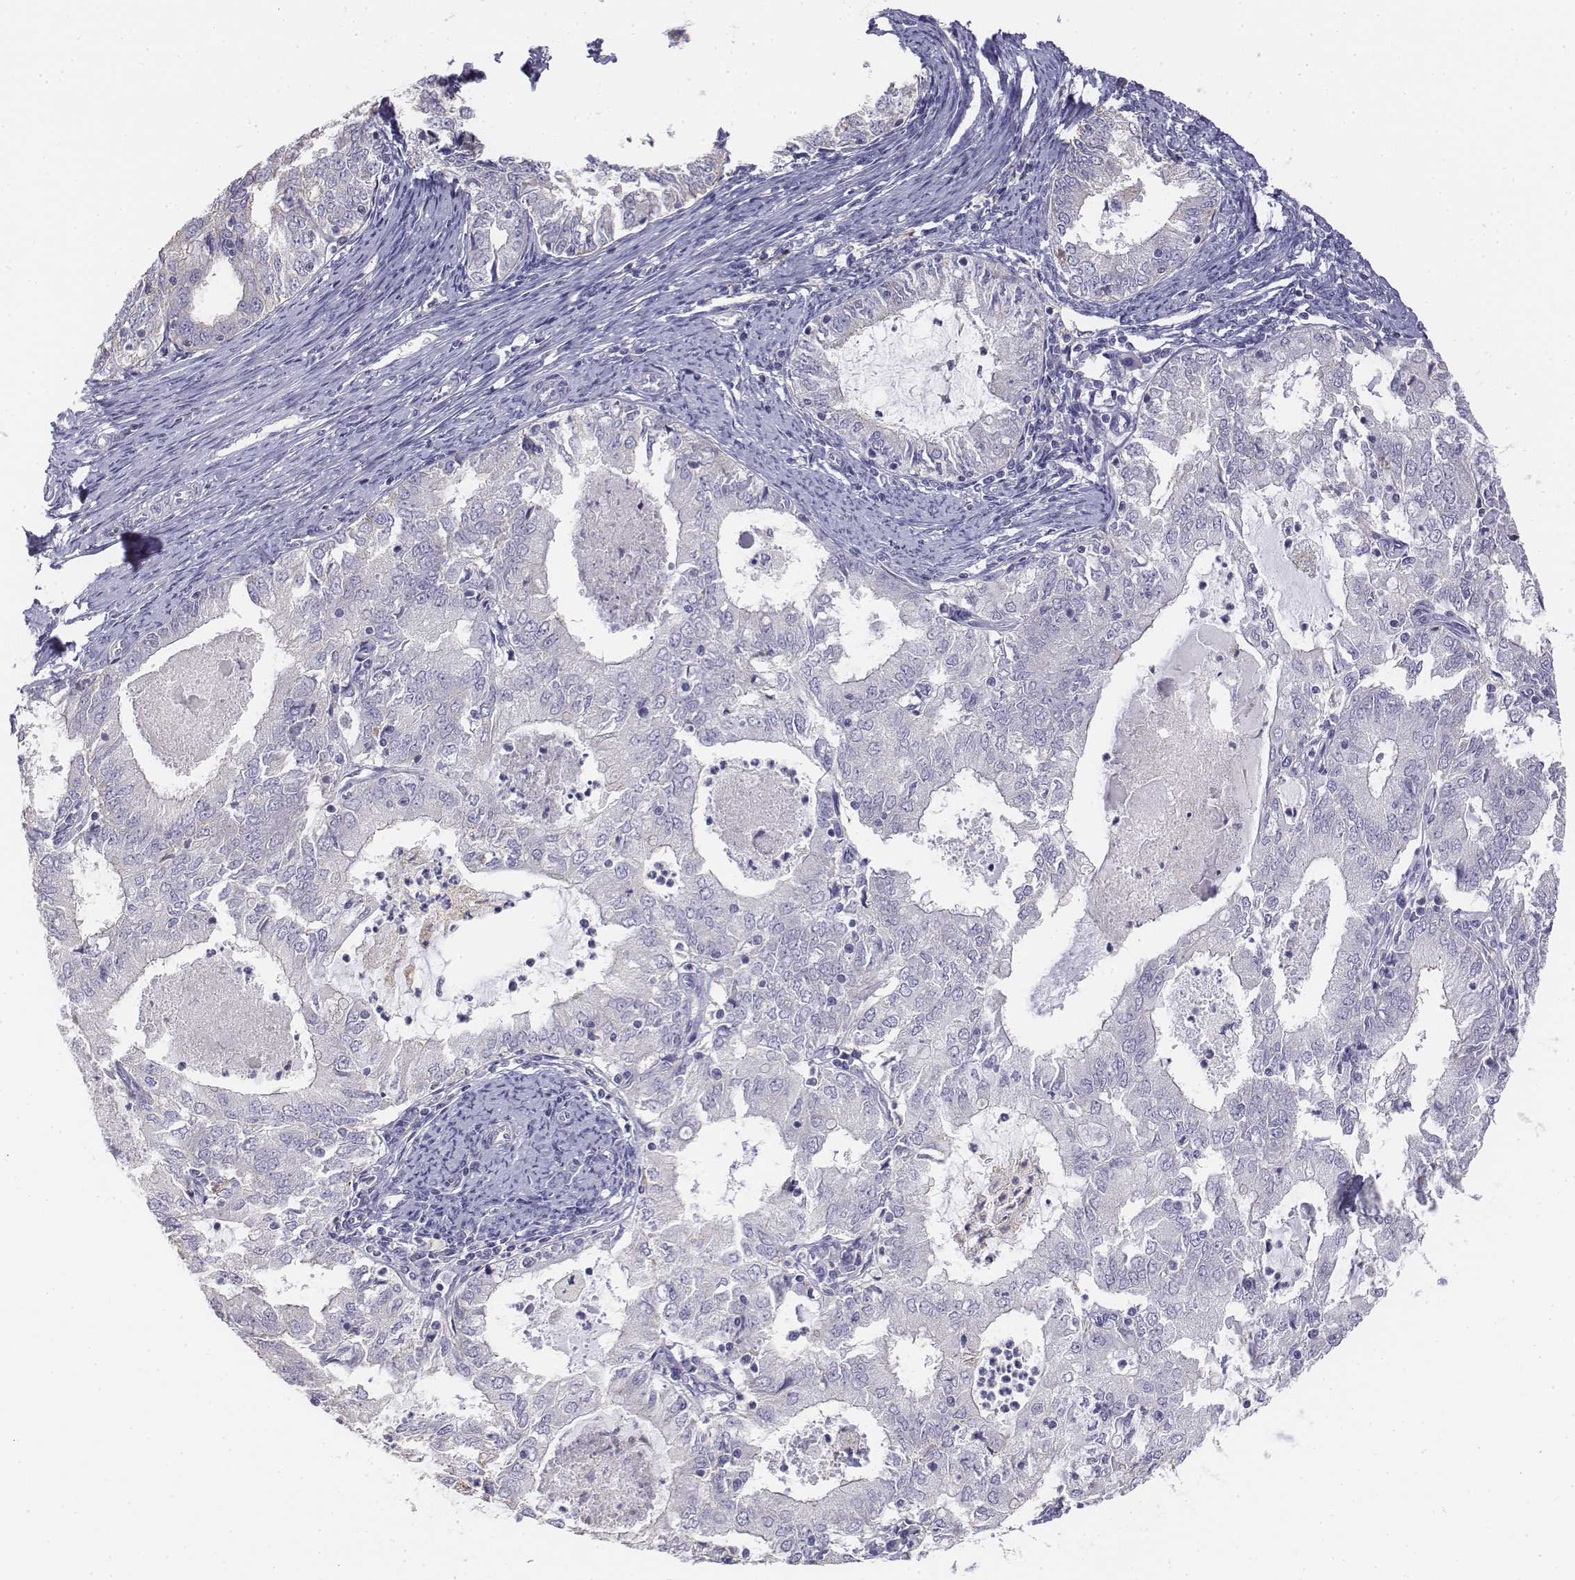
{"staining": {"intensity": "negative", "quantity": "none", "location": "none"}, "tissue": "endometrial cancer", "cell_type": "Tumor cells", "image_type": "cancer", "snomed": [{"axis": "morphology", "description": "Adenocarcinoma, NOS"}, {"axis": "topography", "description": "Endometrium"}], "caption": "An immunohistochemistry image of endometrial adenocarcinoma is shown. There is no staining in tumor cells of endometrial adenocarcinoma.", "gene": "LGSN", "patient": {"sex": "female", "age": 57}}